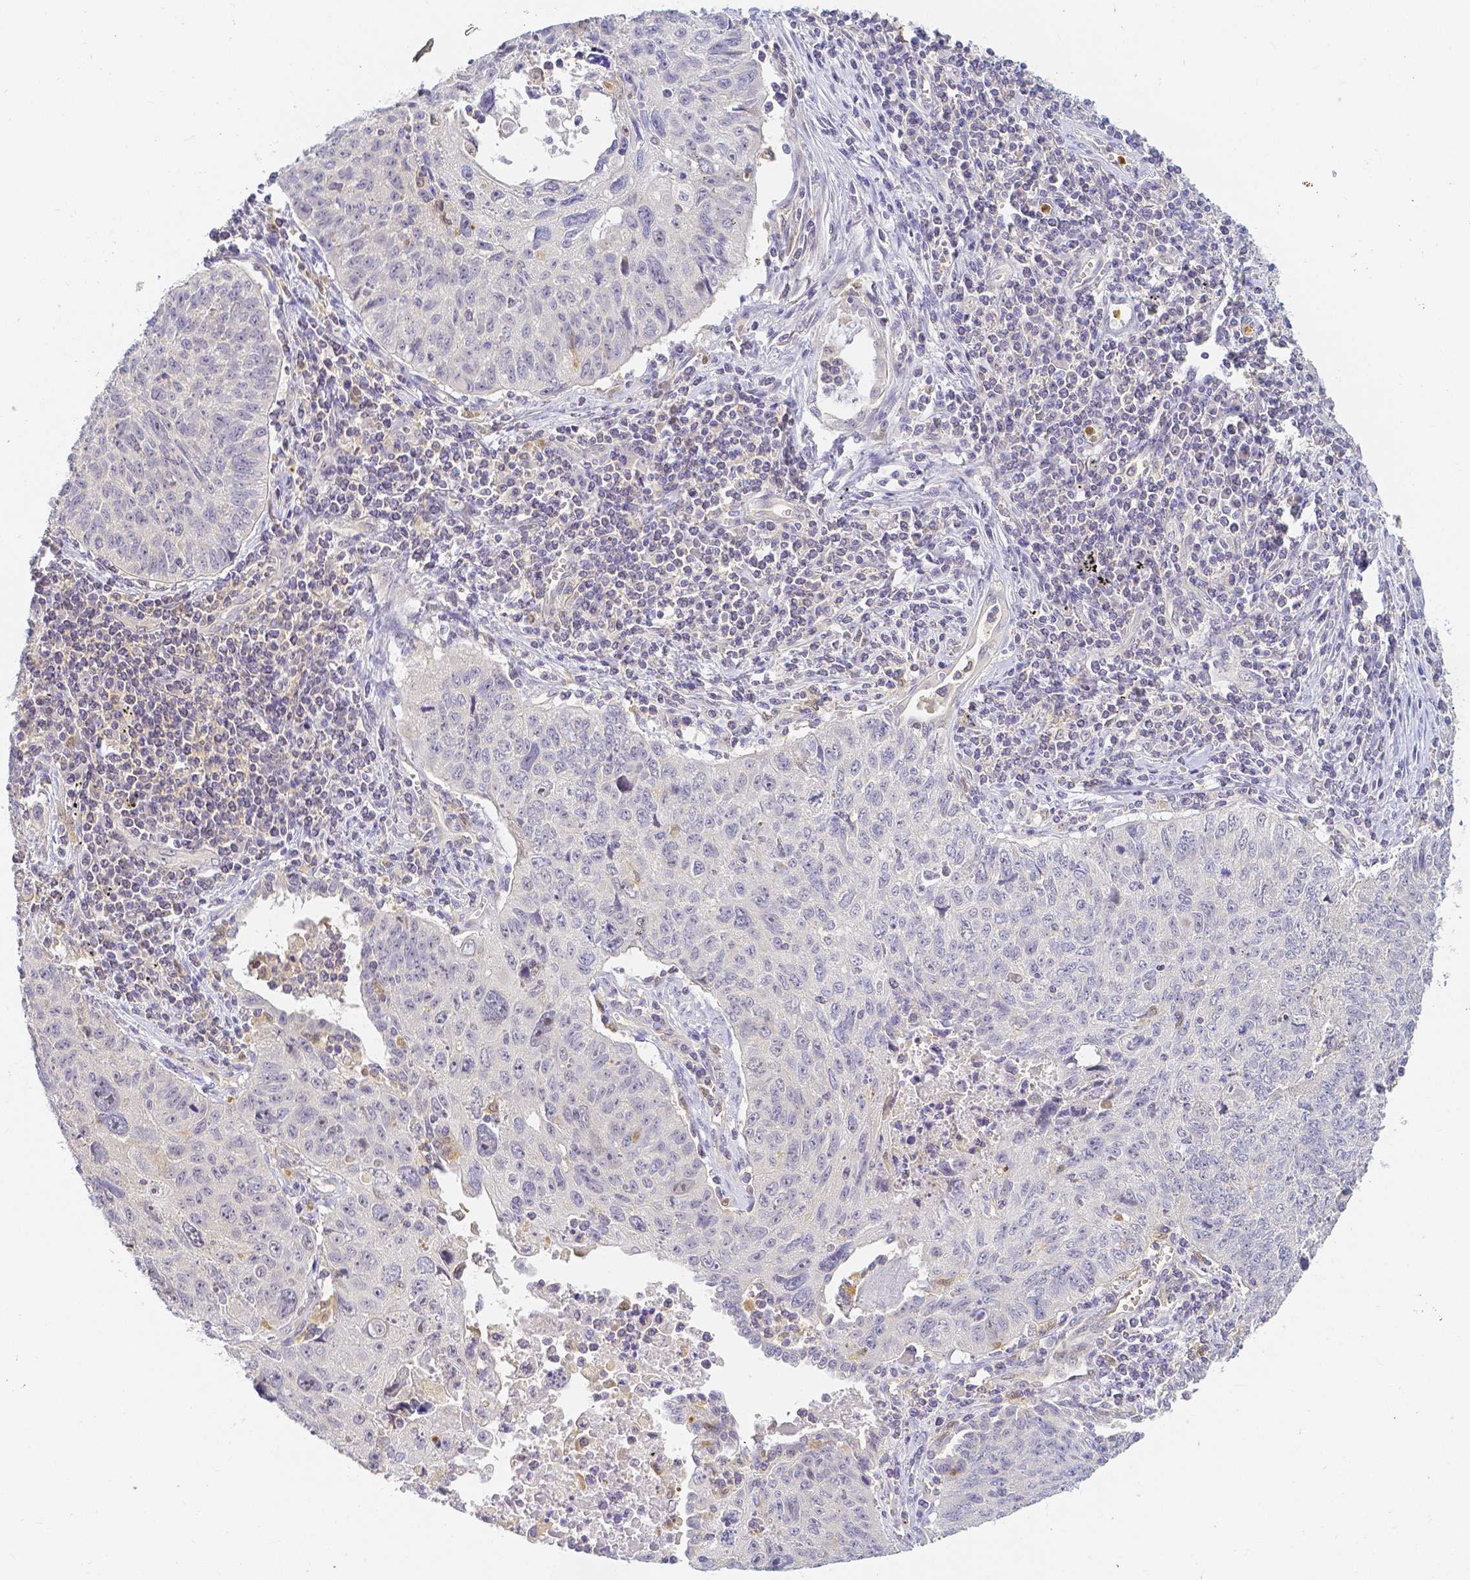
{"staining": {"intensity": "negative", "quantity": "none", "location": "none"}, "tissue": "lung cancer", "cell_type": "Tumor cells", "image_type": "cancer", "snomed": [{"axis": "morphology", "description": "Normal morphology"}, {"axis": "morphology", "description": "Aneuploidy"}, {"axis": "morphology", "description": "Squamous cell carcinoma, NOS"}, {"axis": "topography", "description": "Lymph node"}, {"axis": "topography", "description": "Lung"}], "caption": "The histopathology image reveals no significant staining in tumor cells of lung cancer (squamous cell carcinoma).", "gene": "KCNH1", "patient": {"sex": "female", "age": 76}}